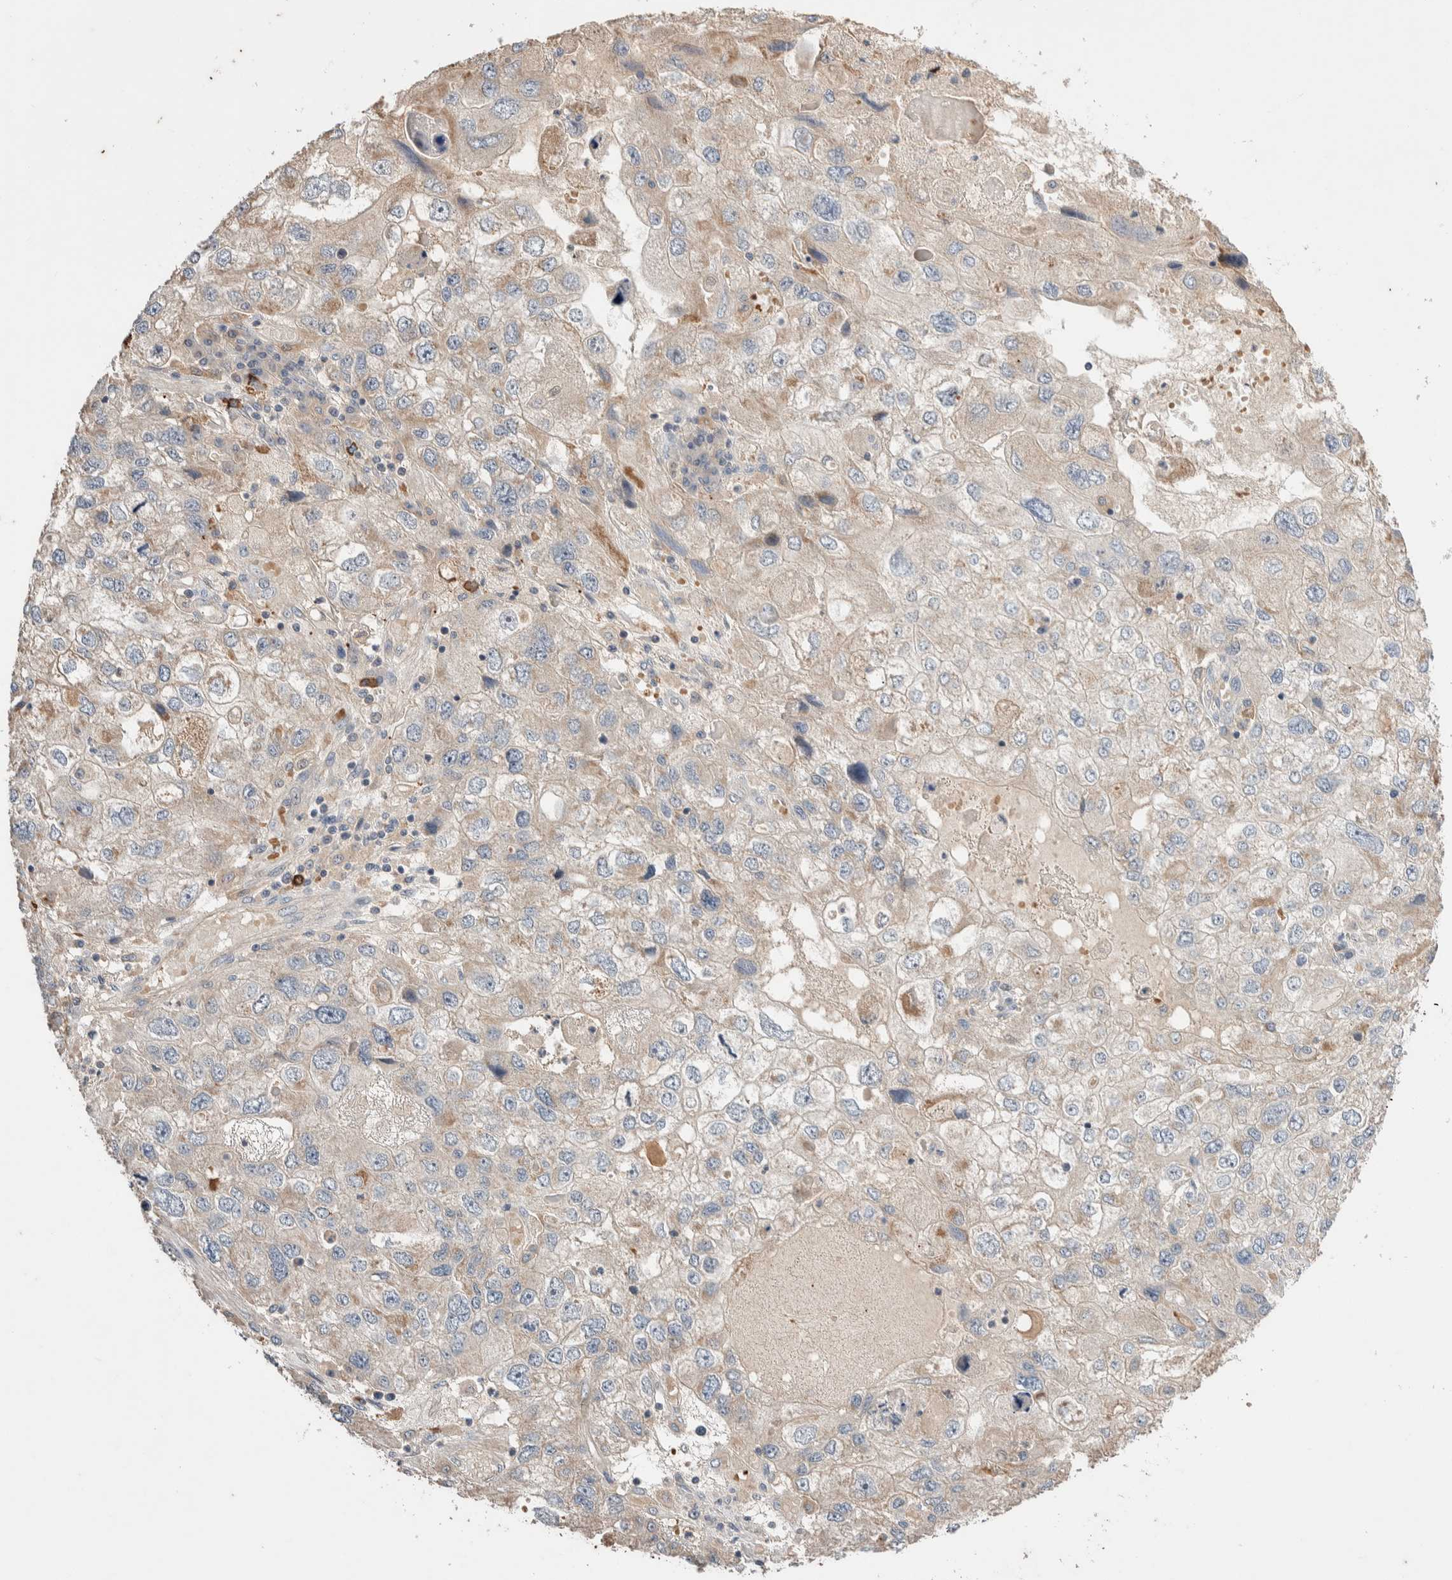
{"staining": {"intensity": "weak", "quantity": "<25%", "location": "cytoplasmic/membranous"}, "tissue": "endometrial cancer", "cell_type": "Tumor cells", "image_type": "cancer", "snomed": [{"axis": "morphology", "description": "Adenocarcinoma, NOS"}, {"axis": "topography", "description": "Endometrium"}], "caption": "The image displays no staining of tumor cells in endometrial cancer.", "gene": "WDR91", "patient": {"sex": "female", "age": 49}}